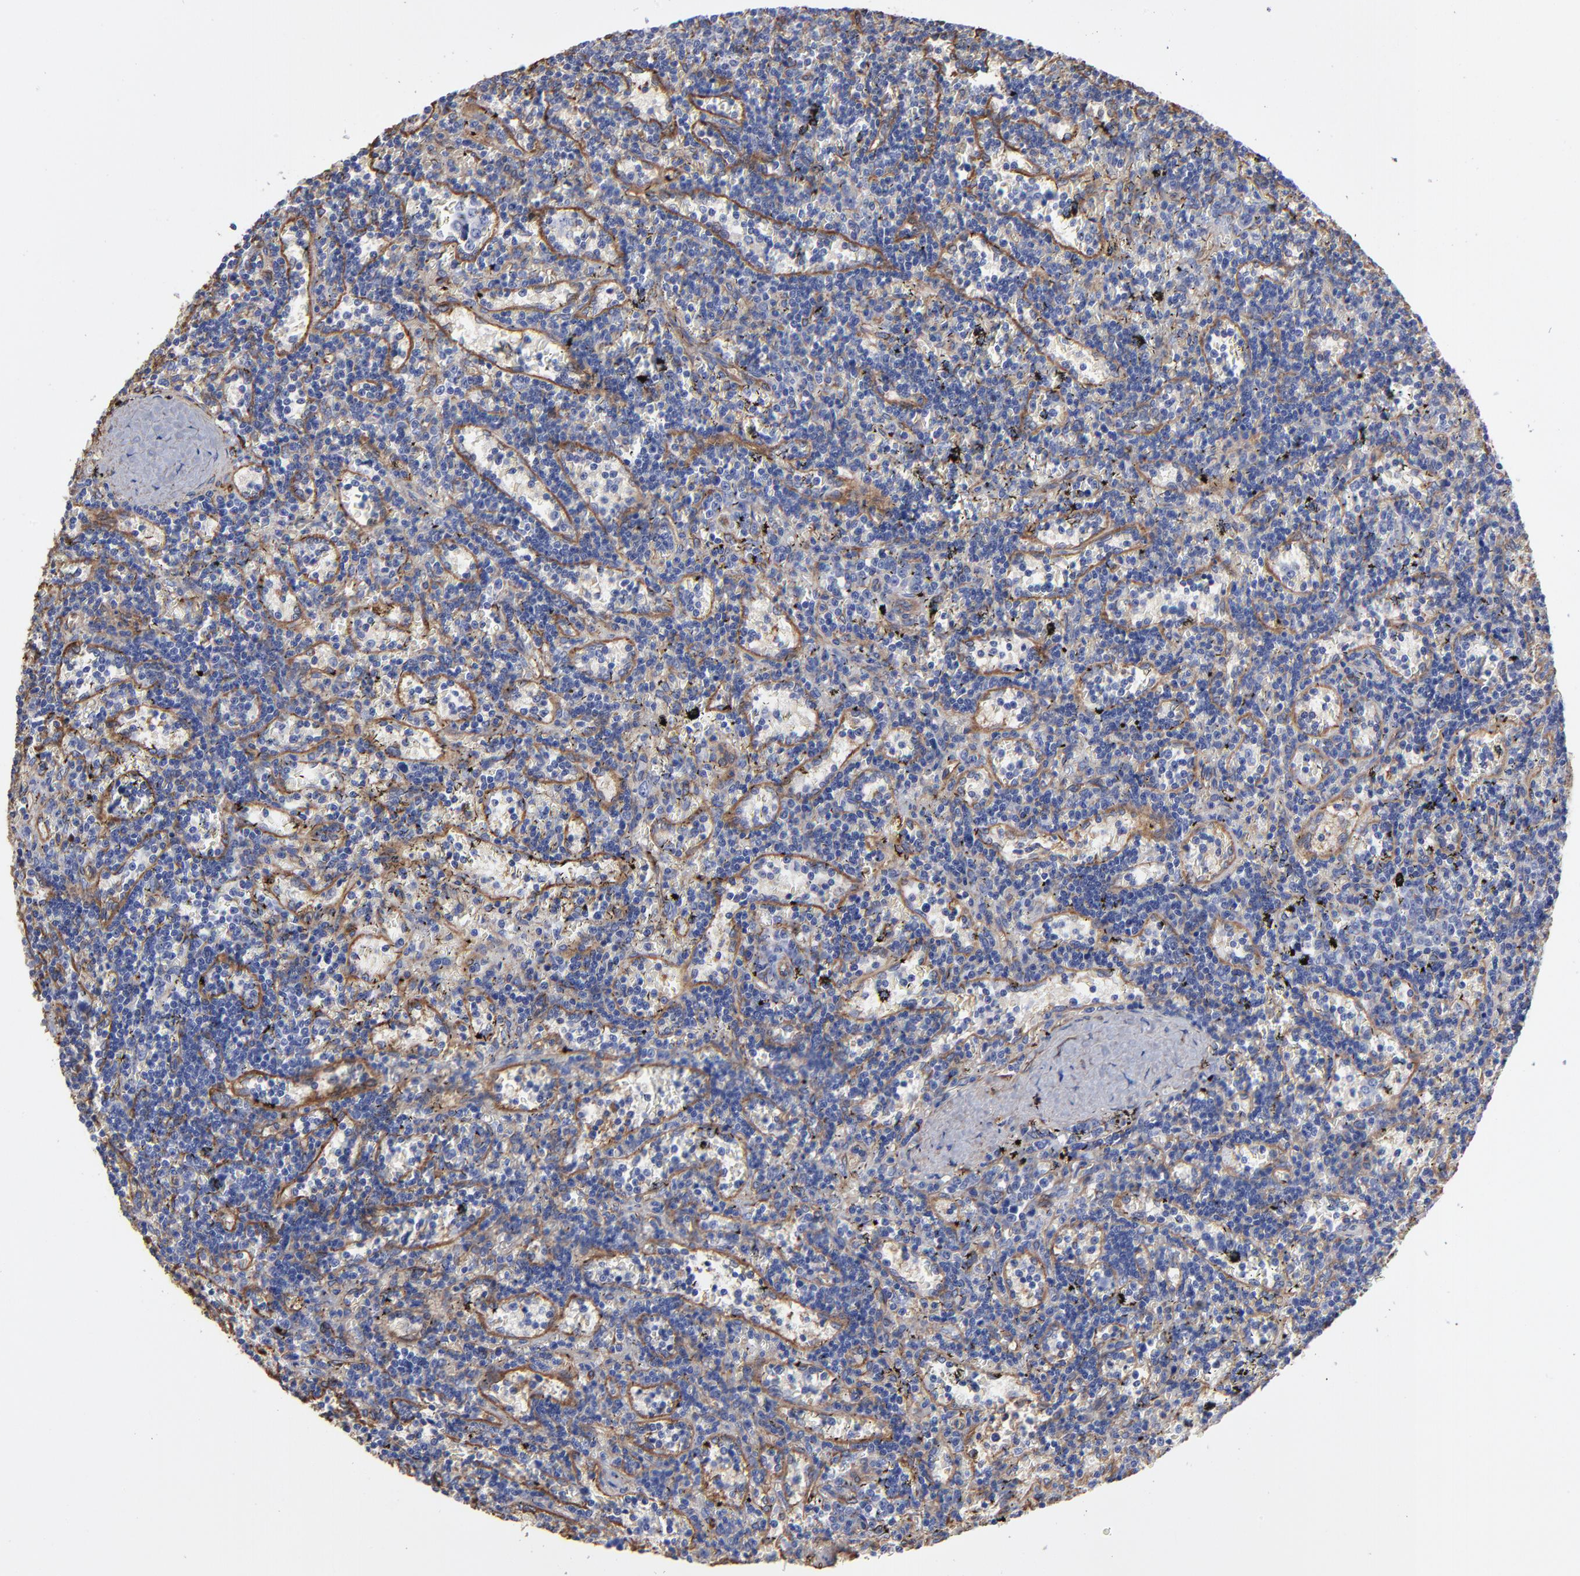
{"staining": {"intensity": "negative", "quantity": "none", "location": "none"}, "tissue": "lymphoma", "cell_type": "Tumor cells", "image_type": "cancer", "snomed": [{"axis": "morphology", "description": "Malignant lymphoma, non-Hodgkin's type, Low grade"}, {"axis": "topography", "description": "Spleen"}], "caption": "This is an IHC photomicrograph of malignant lymphoma, non-Hodgkin's type (low-grade). There is no expression in tumor cells.", "gene": "CILP", "patient": {"sex": "male", "age": 60}}